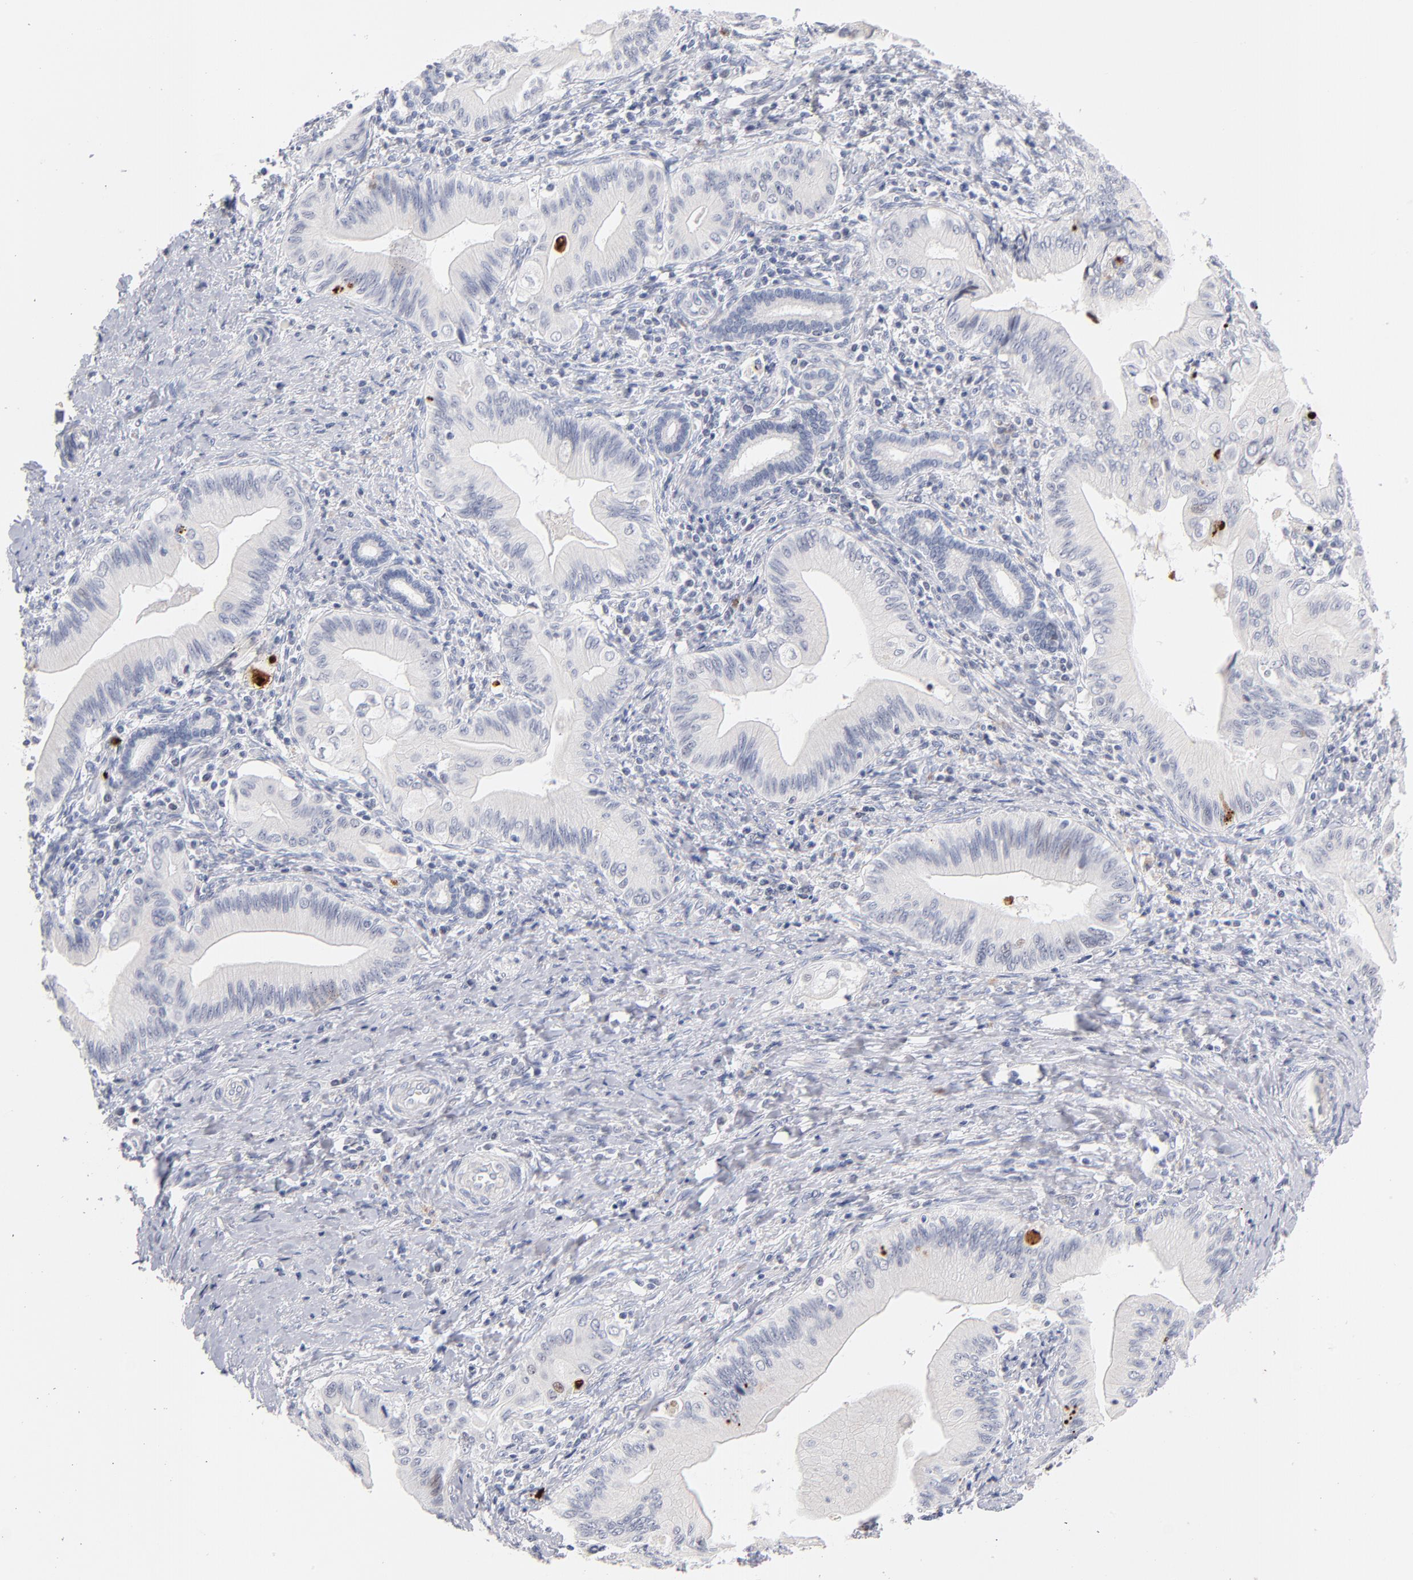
{"staining": {"intensity": "negative", "quantity": "none", "location": "none"}, "tissue": "liver cancer", "cell_type": "Tumor cells", "image_type": "cancer", "snomed": [{"axis": "morphology", "description": "Cholangiocarcinoma"}, {"axis": "topography", "description": "Liver"}], "caption": "High magnification brightfield microscopy of cholangiocarcinoma (liver) stained with DAB (3,3'-diaminobenzidine) (brown) and counterstained with hematoxylin (blue): tumor cells show no significant staining.", "gene": "PARP1", "patient": {"sex": "male", "age": 58}}